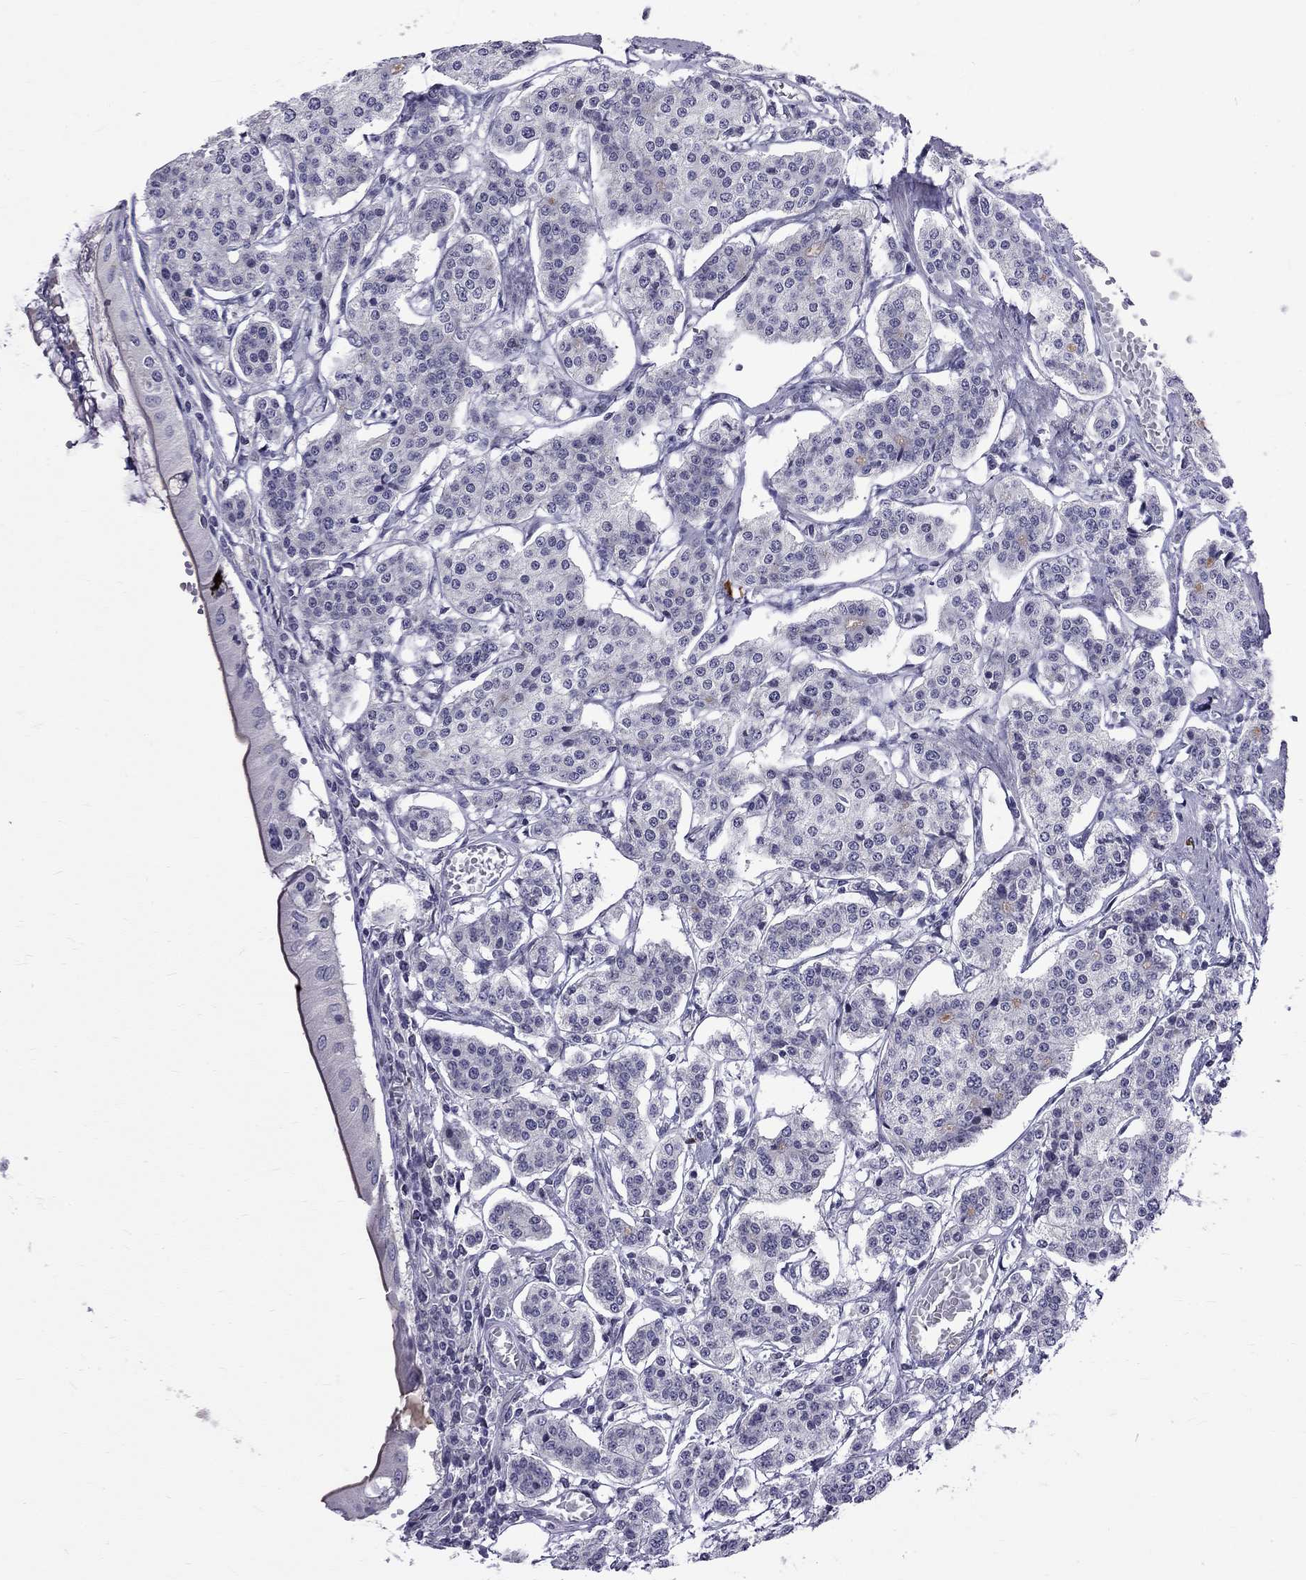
{"staining": {"intensity": "negative", "quantity": "none", "location": "none"}, "tissue": "carcinoid", "cell_type": "Tumor cells", "image_type": "cancer", "snomed": [{"axis": "morphology", "description": "Carcinoid, malignant, NOS"}, {"axis": "topography", "description": "Small intestine"}], "caption": "Immunohistochemistry (IHC) image of human carcinoid stained for a protein (brown), which reveals no expression in tumor cells.", "gene": "RTL9", "patient": {"sex": "female", "age": 65}}